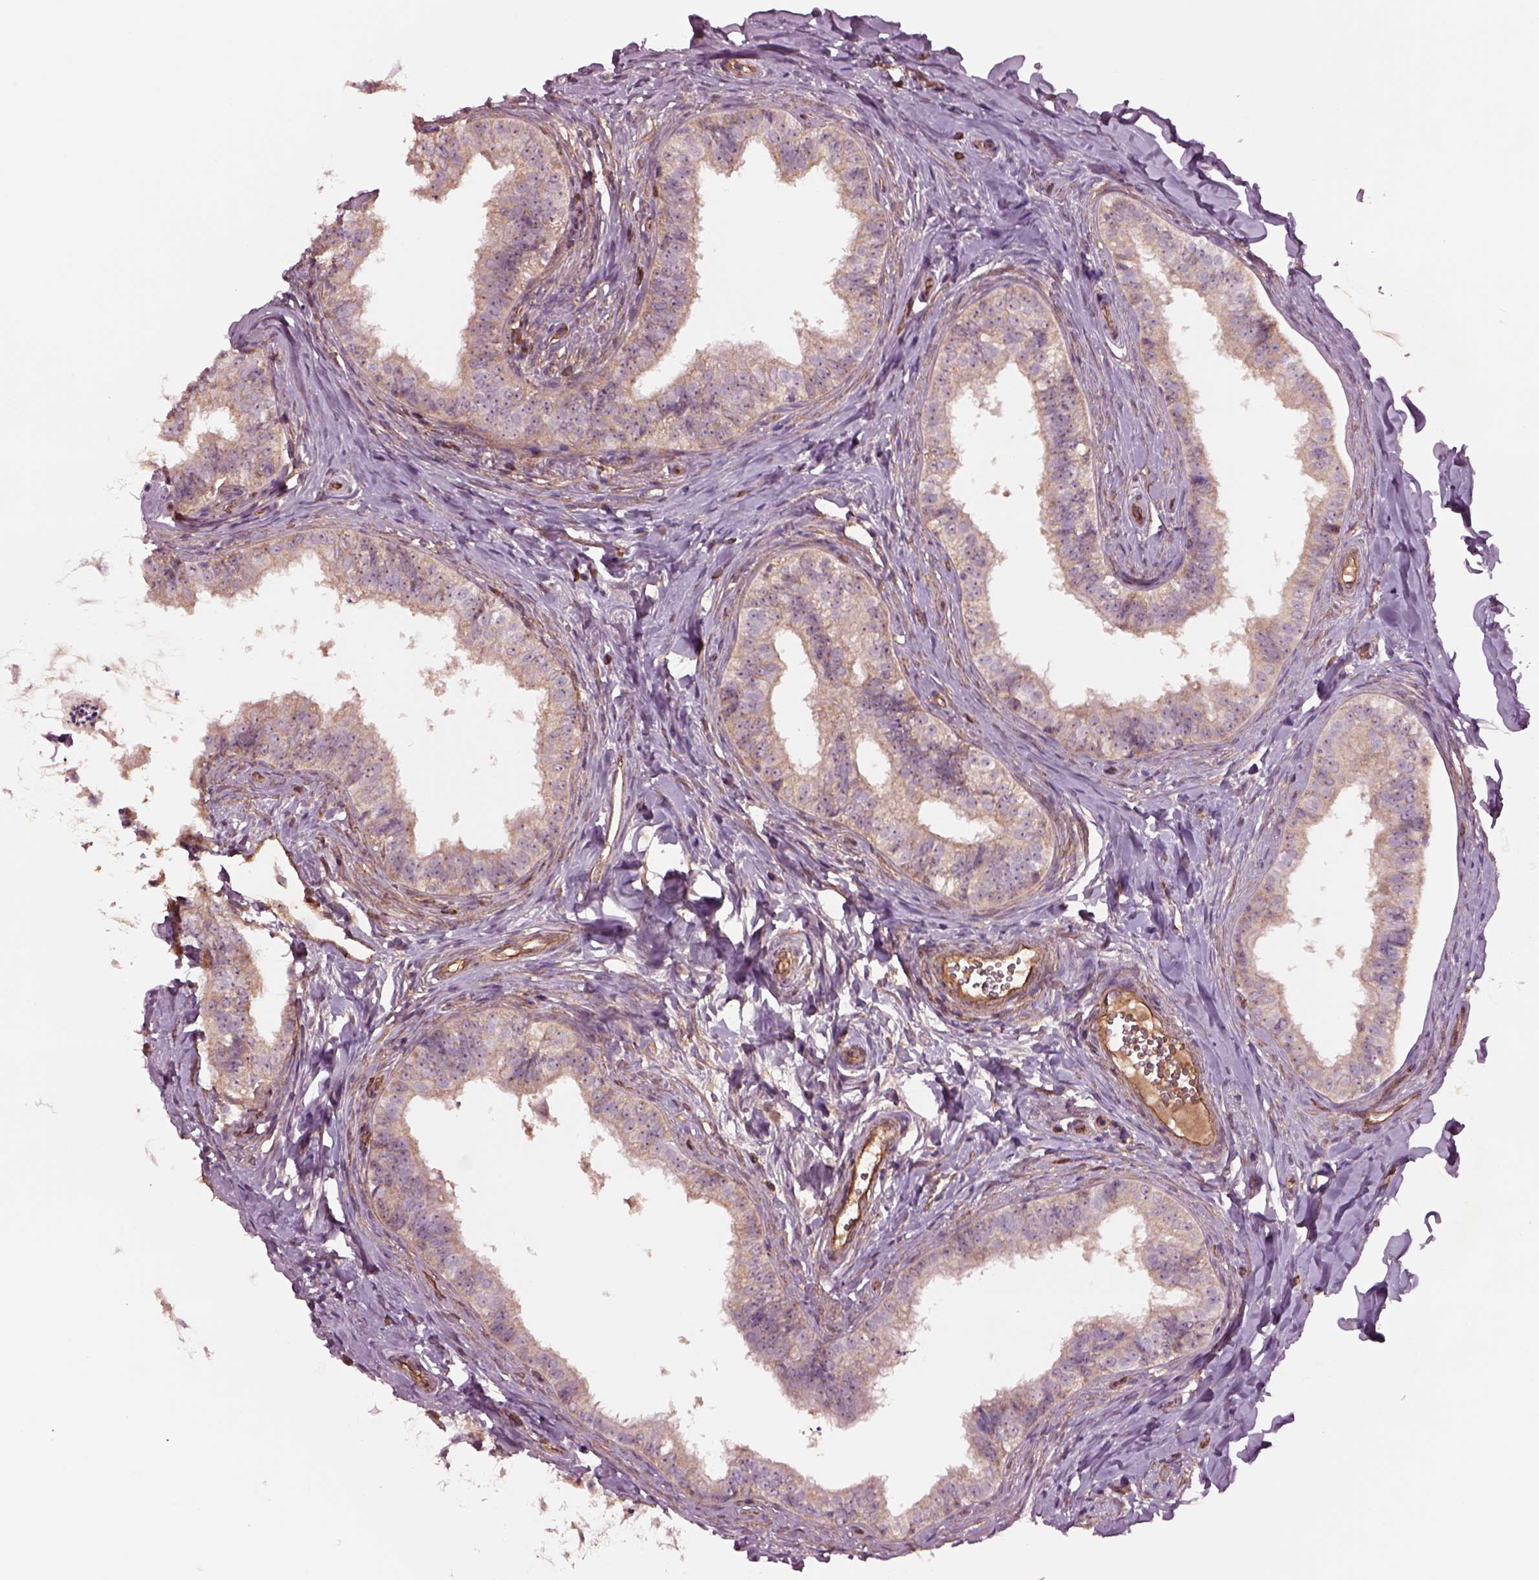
{"staining": {"intensity": "negative", "quantity": "none", "location": "none"}, "tissue": "epididymis", "cell_type": "Glandular cells", "image_type": "normal", "snomed": [{"axis": "morphology", "description": "Normal tissue, NOS"}, {"axis": "topography", "description": "Epididymis"}], "caption": "IHC photomicrograph of unremarkable epididymis: epididymis stained with DAB displays no significant protein positivity in glandular cells.", "gene": "HTR1B", "patient": {"sex": "male", "age": 24}}